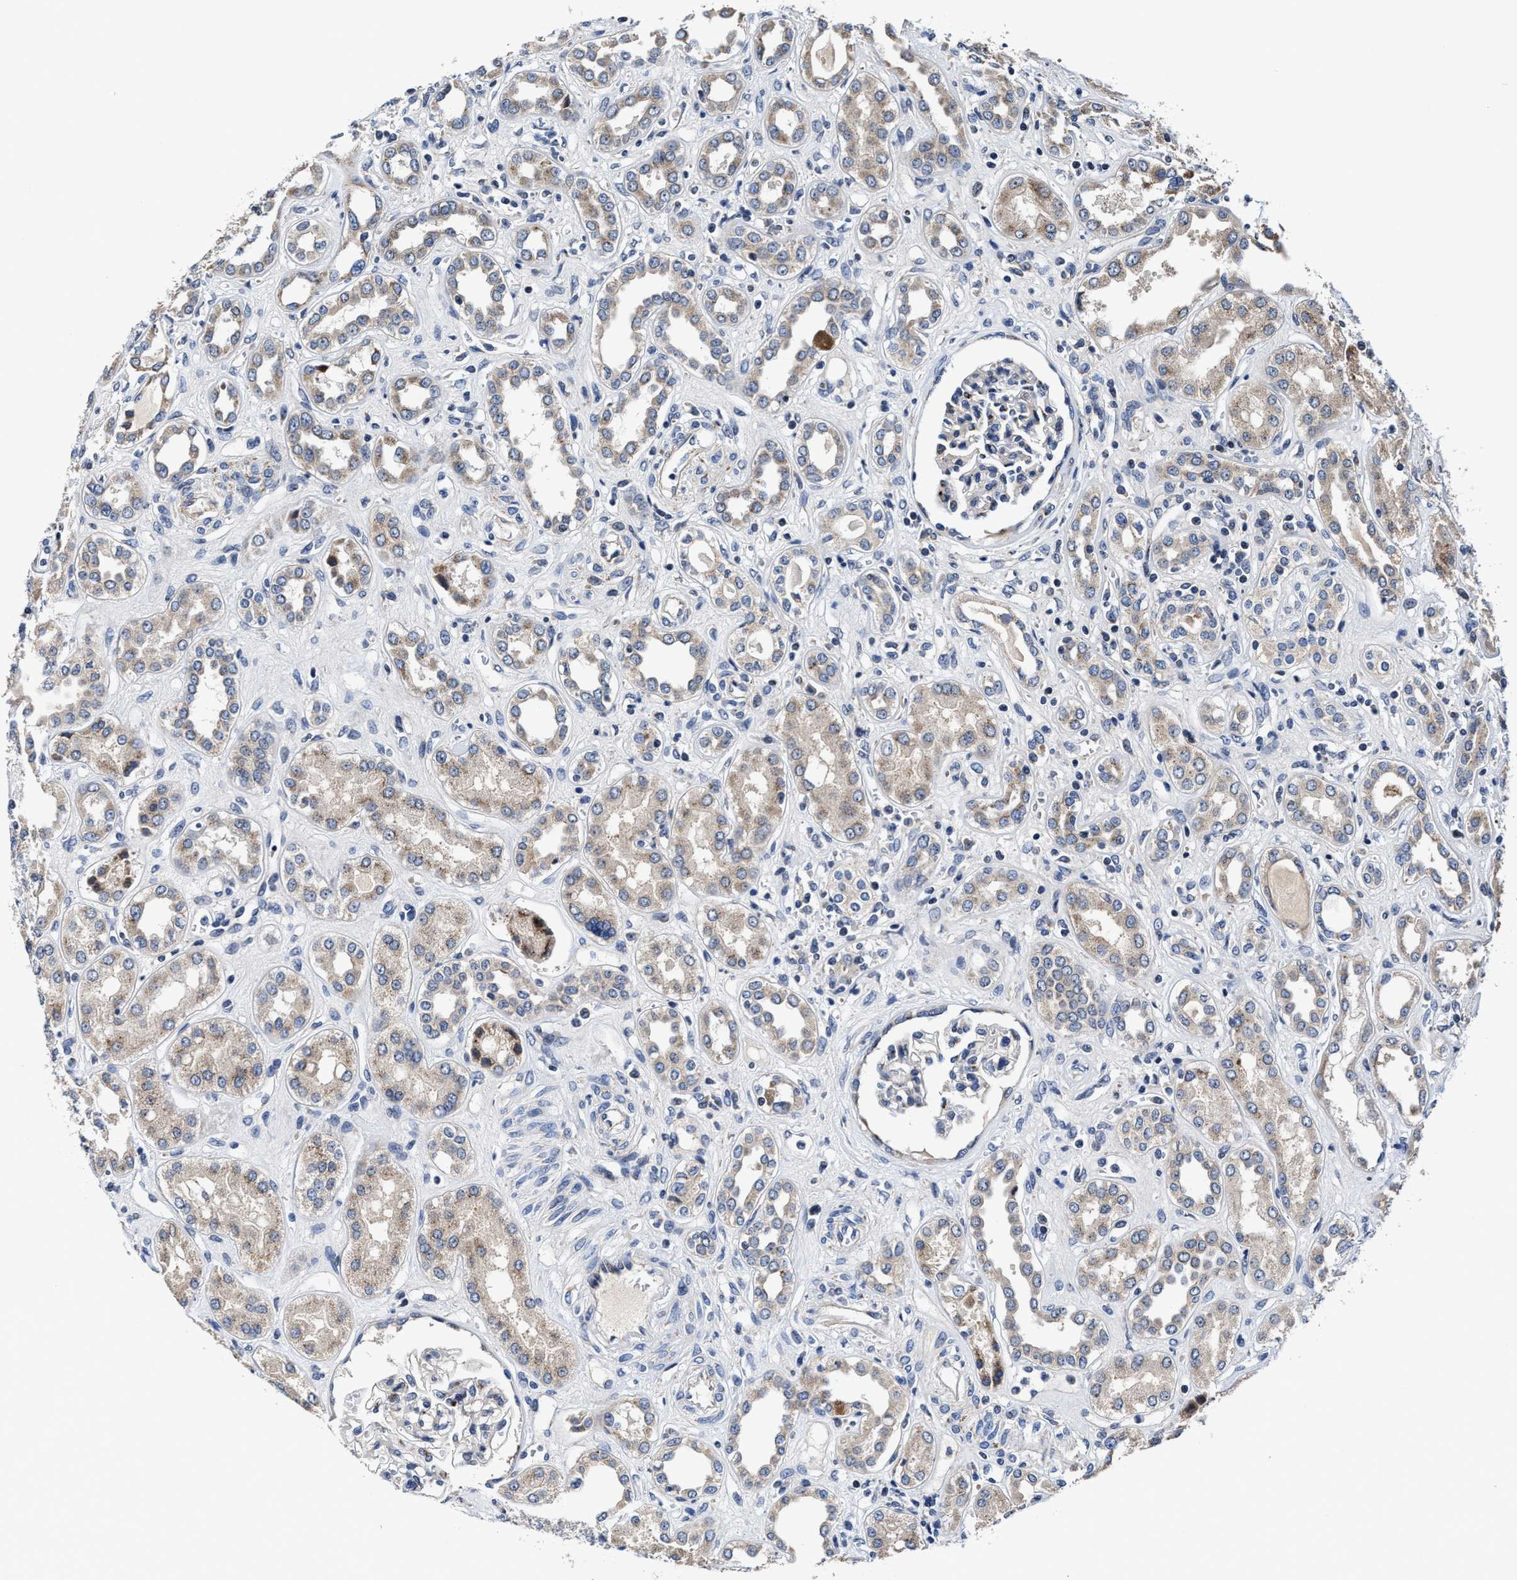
{"staining": {"intensity": "moderate", "quantity": "<25%", "location": "cytoplasmic/membranous"}, "tissue": "kidney", "cell_type": "Cells in glomeruli", "image_type": "normal", "snomed": [{"axis": "morphology", "description": "Normal tissue, NOS"}, {"axis": "topography", "description": "Kidney"}], "caption": "Immunohistochemistry (DAB (3,3'-diaminobenzidine)) staining of normal human kidney shows moderate cytoplasmic/membranous protein positivity in approximately <25% of cells in glomeruli. (DAB (3,3'-diaminobenzidine) = brown stain, brightfield microscopy at high magnification).", "gene": "TMEM53", "patient": {"sex": "male", "age": 59}}